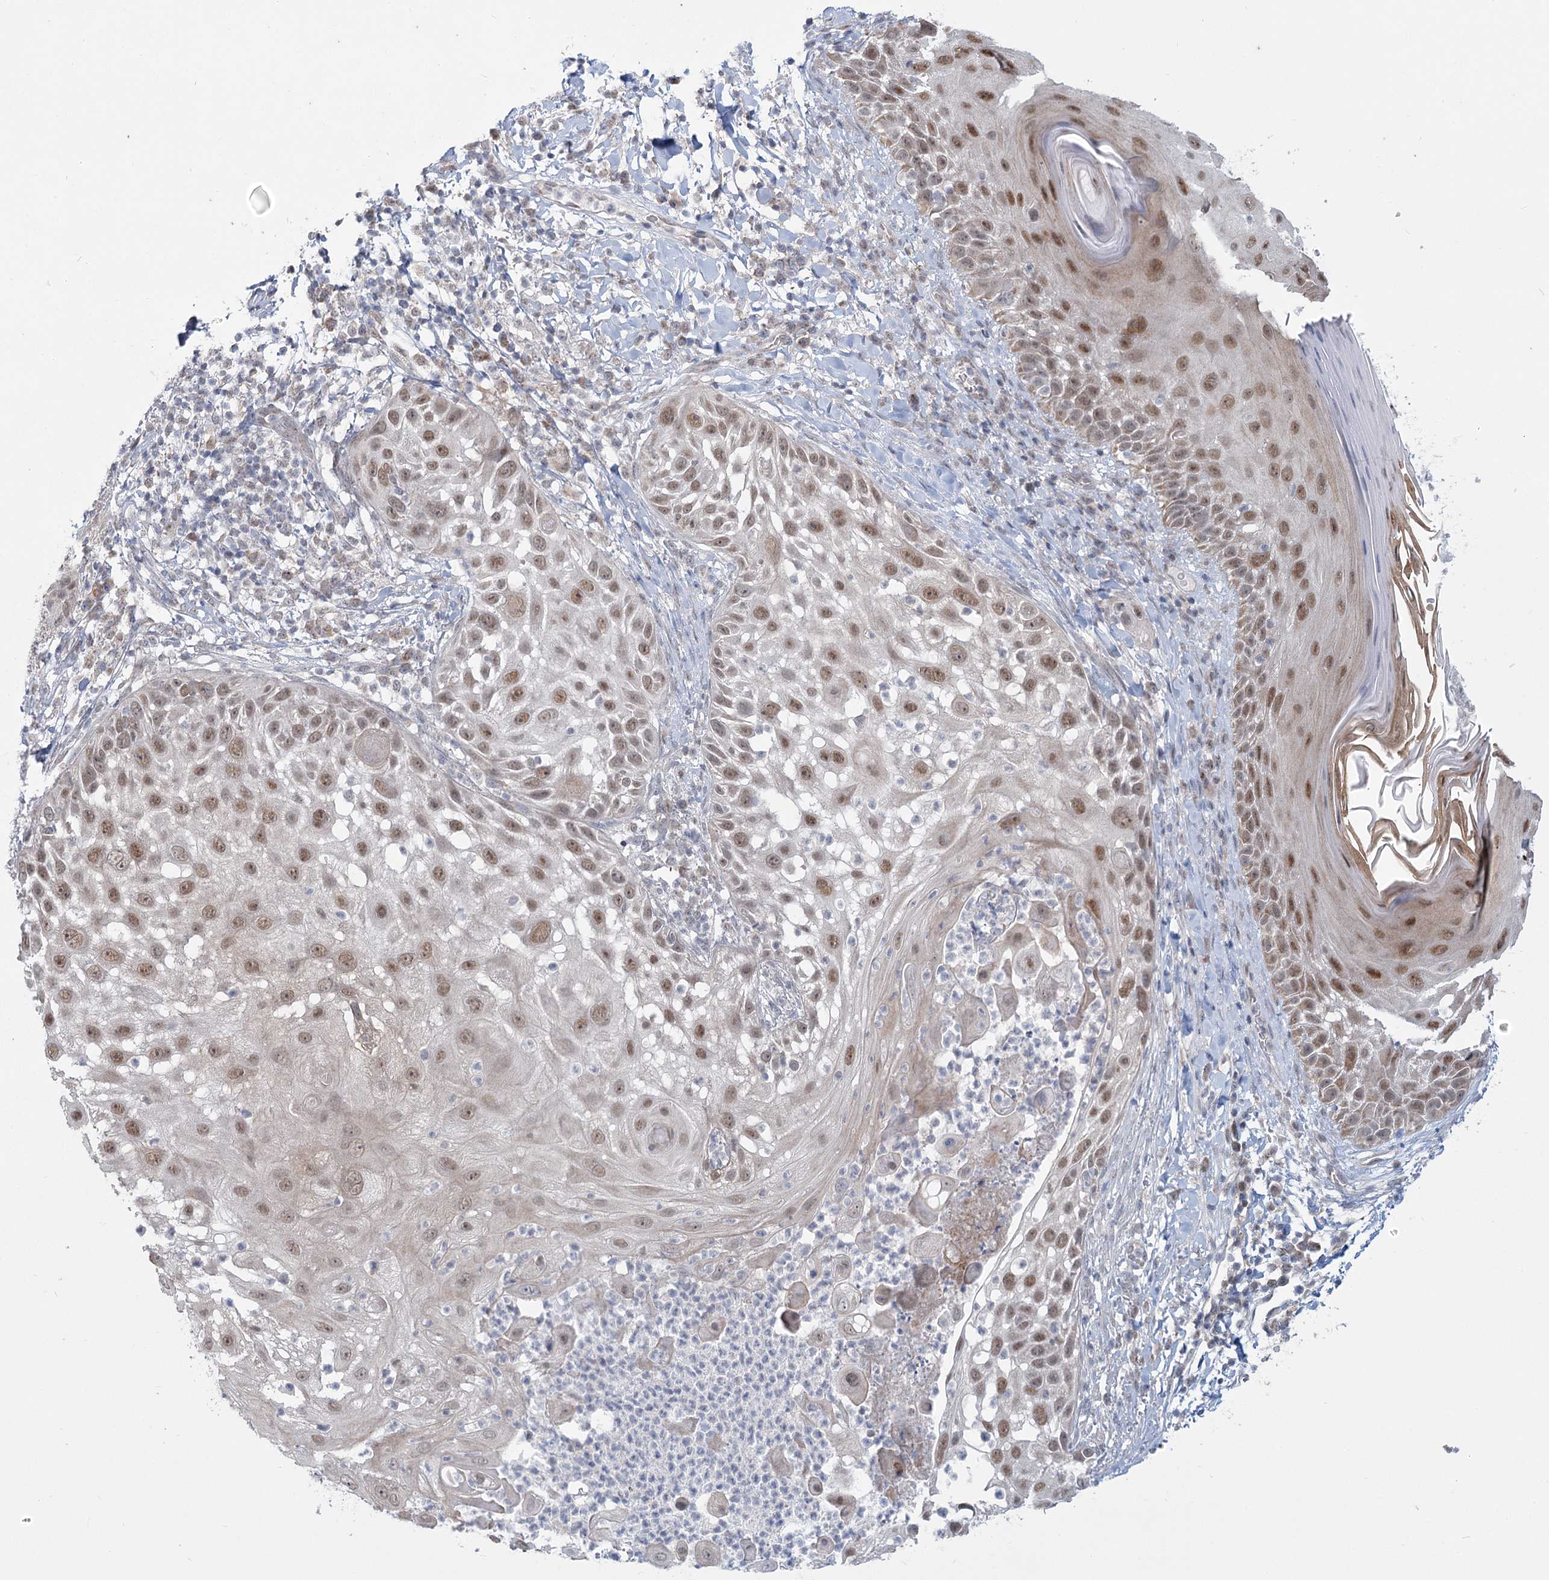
{"staining": {"intensity": "moderate", "quantity": ">75%", "location": "nuclear"}, "tissue": "skin cancer", "cell_type": "Tumor cells", "image_type": "cancer", "snomed": [{"axis": "morphology", "description": "Squamous cell carcinoma, NOS"}, {"axis": "topography", "description": "Skin"}], "caption": "Skin cancer stained for a protein displays moderate nuclear positivity in tumor cells.", "gene": "MTG1", "patient": {"sex": "female", "age": 44}}